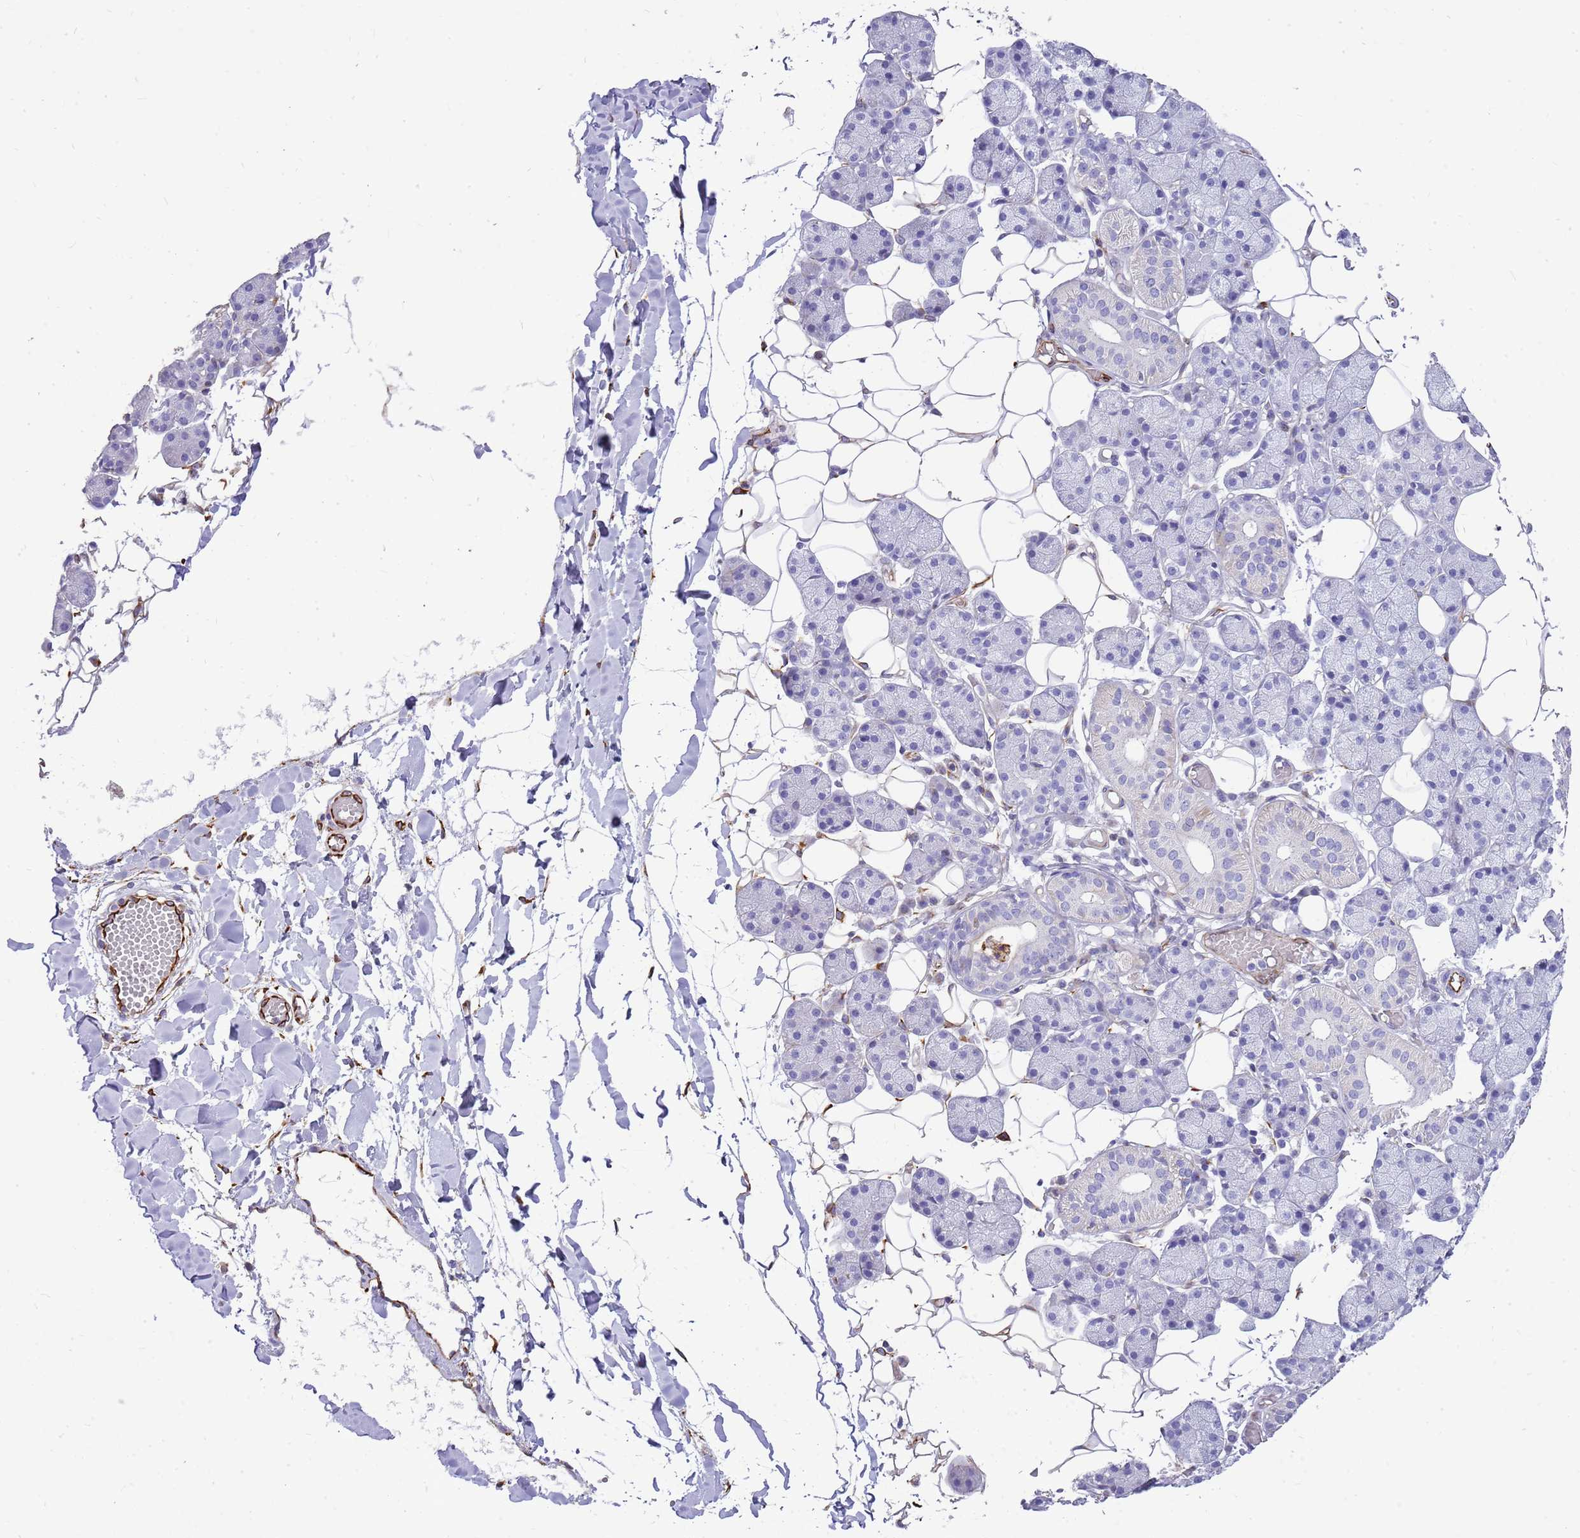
{"staining": {"intensity": "negative", "quantity": "none", "location": "none"}, "tissue": "salivary gland", "cell_type": "Glandular cells", "image_type": "normal", "snomed": [{"axis": "morphology", "description": "Normal tissue, NOS"}, {"axis": "topography", "description": "Salivary gland"}], "caption": "Immunohistochemistry (IHC) image of benign salivary gland stained for a protein (brown), which displays no positivity in glandular cells. (DAB immunohistochemistry, high magnification).", "gene": "ZDHHC1", "patient": {"sex": "female", "age": 33}}